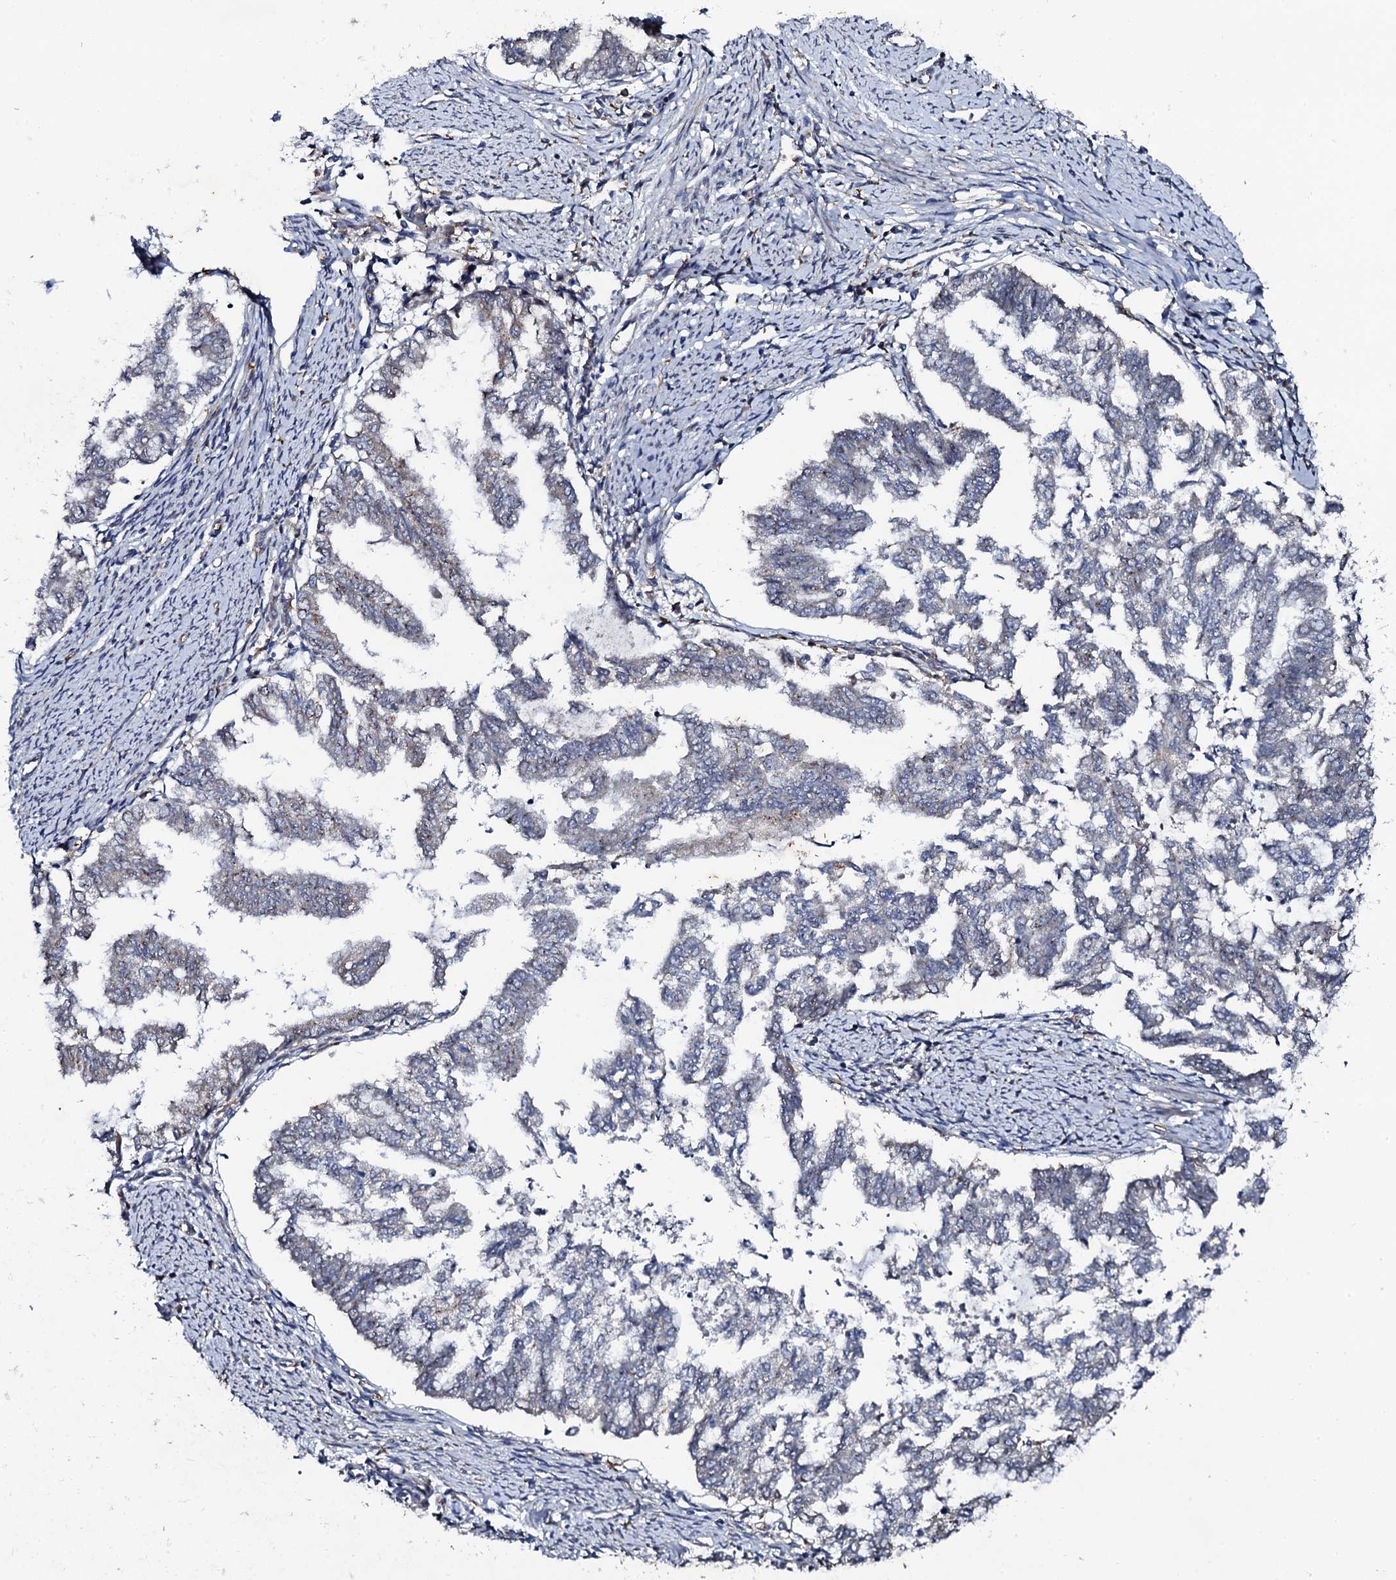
{"staining": {"intensity": "negative", "quantity": "none", "location": "none"}, "tissue": "endometrial cancer", "cell_type": "Tumor cells", "image_type": "cancer", "snomed": [{"axis": "morphology", "description": "Adenocarcinoma, NOS"}, {"axis": "topography", "description": "Endometrium"}], "caption": "DAB (3,3'-diaminobenzidine) immunohistochemical staining of human endometrial adenocarcinoma exhibits no significant expression in tumor cells. (DAB (3,3'-diaminobenzidine) IHC with hematoxylin counter stain).", "gene": "LRRC28", "patient": {"sex": "female", "age": 79}}